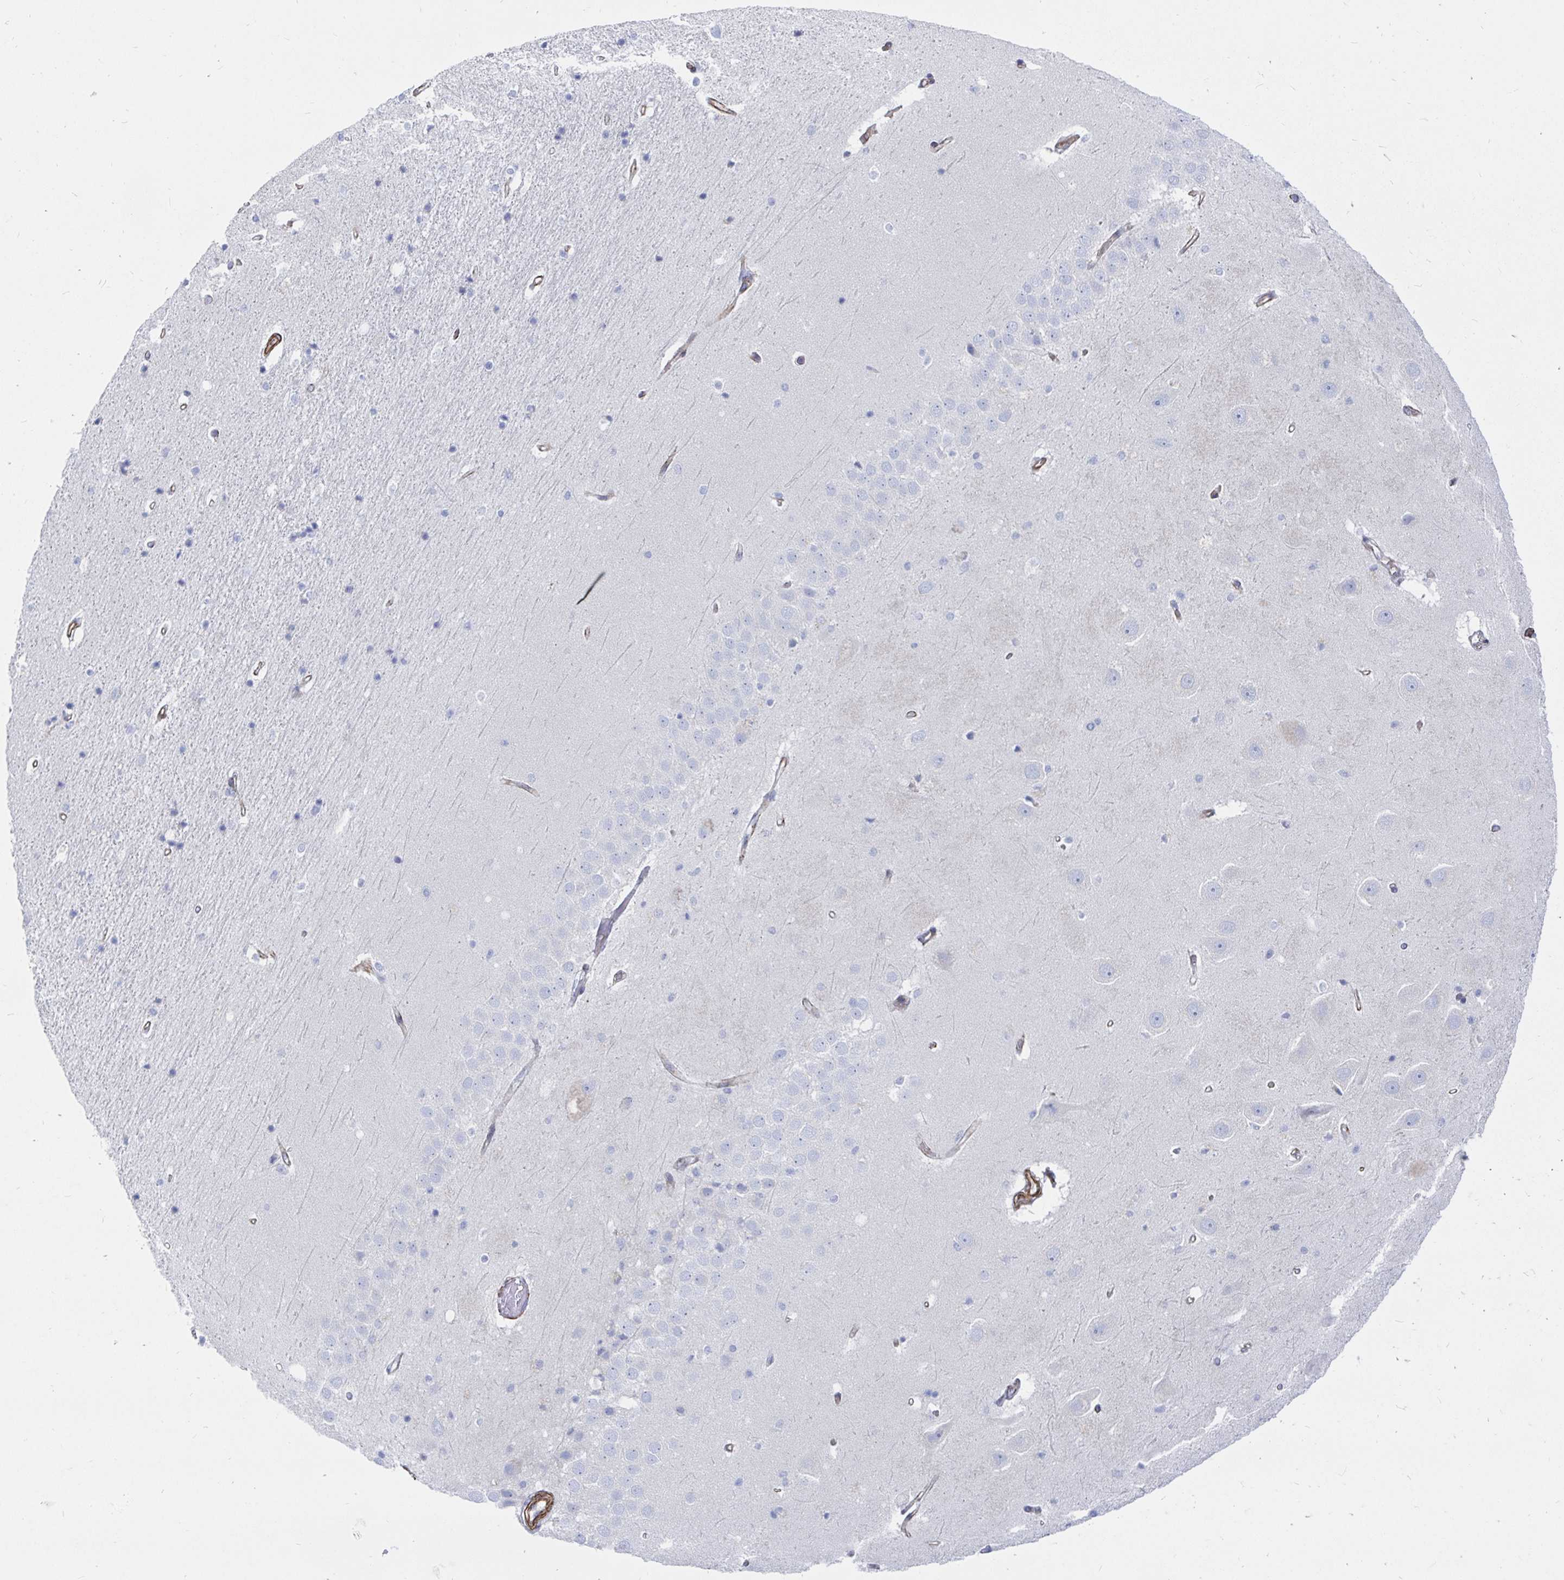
{"staining": {"intensity": "negative", "quantity": "none", "location": "none"}, "tissue": "hippocampus", "cell_type": "Glial cells", "image_type": "normal", "snomed": [{"axis": "morphology", "description": "Normal tissue, NOS"}, {"axis": "topography", "description": "Hippocampus"}], "caption": "A high-resolution photomicrograph shows IHC staining of benign hippocampus, which displays no significant staining in glial cells. (DAB immunohistochemistry (IHC) visualized using brightfield microscopy, high magnification).", "gene": "COX16", "patient": {"sex": "male", "age": 63}}